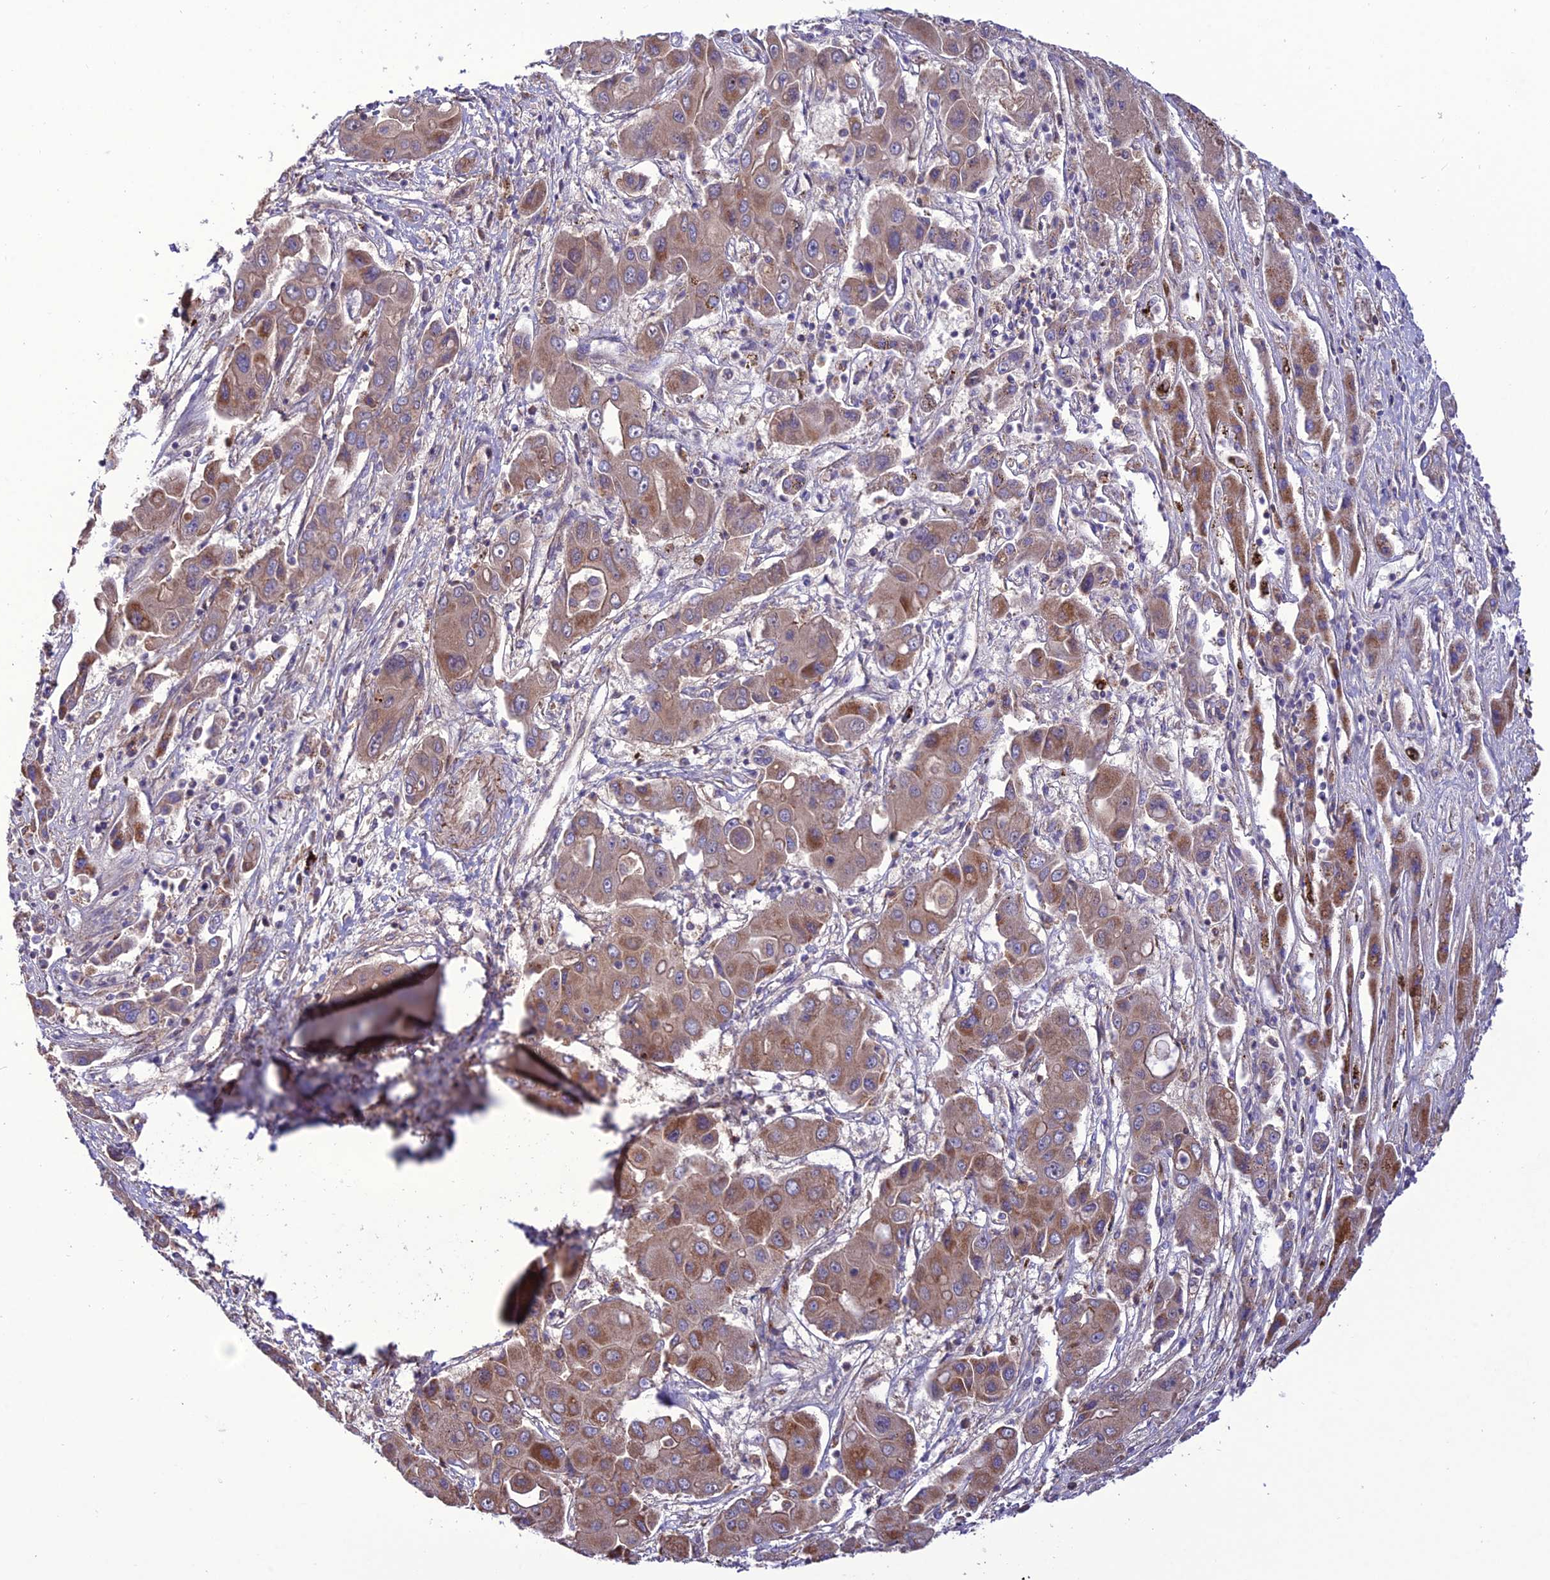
{"staining": {"intensity": "moderate", "quantity": ">75%", "location": "cytoplasmic/membranous"}, "tissue": "liver cancer", "cell_type": "Tumor cells", "image_type": "cancer", "snomed": [{"axis": "morphology", "description": "Cholangiocarcinoma"}, {"axis": "topography", "description": "Liver"}], "caption": "Immunohistochemistry (IHC) image of cholangiocarcinoma (liver) stained for a protein (brown), which shows medium levels of moderate cytoplasmic/membranous expression in approximately >75% of tumor cells.", "gene": "PPIL3", "patient": {"sex": "male", "age": 67}}